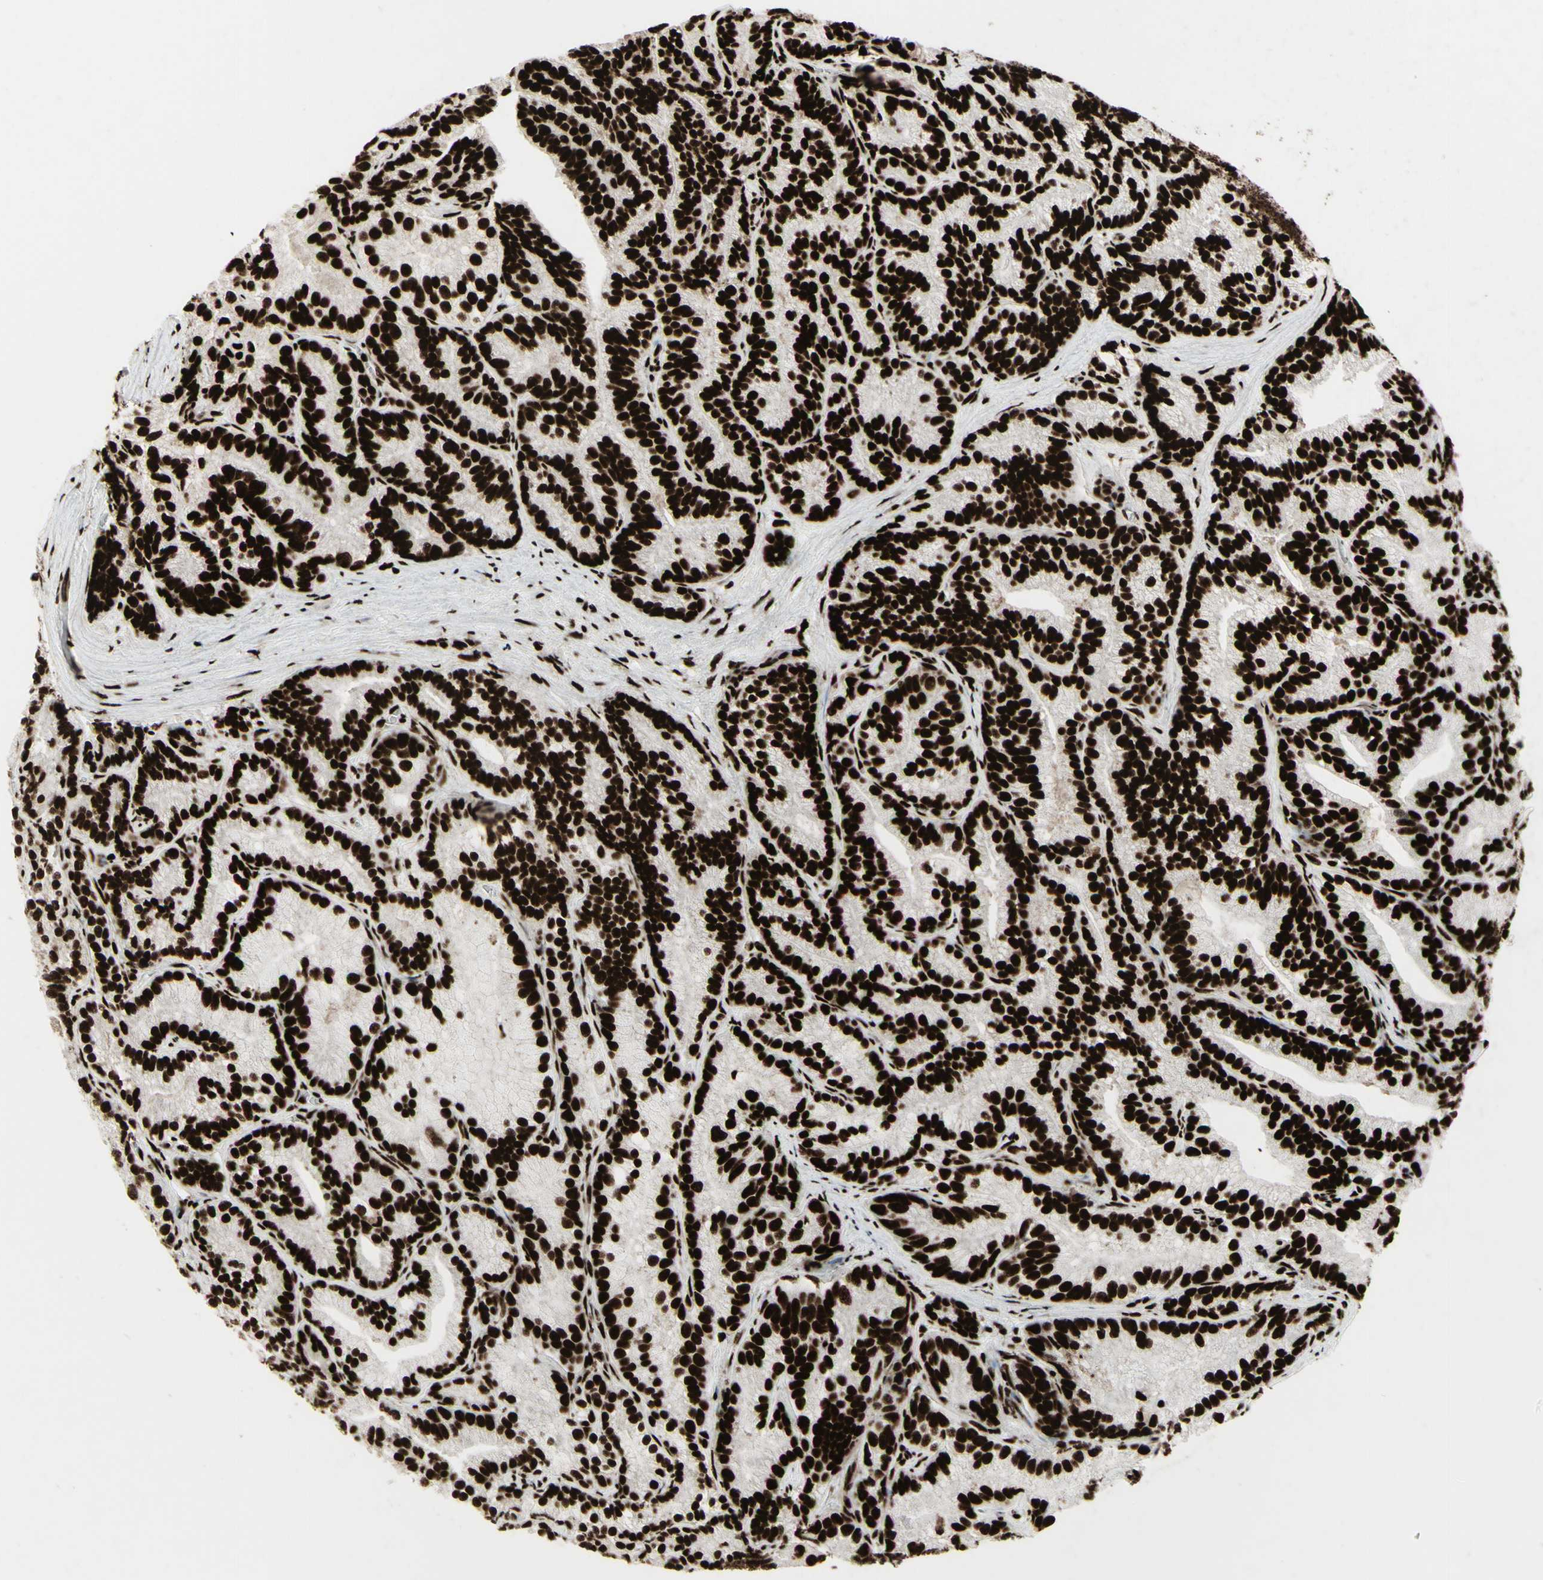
{"staining": {"intensity": "strong", "quantity": ">75%", "location": "nuclear"}, "tissue": "prostate cancer", "cell_type": "Tumor cells", "image_type": "cancer", "snomed": [{"axis": "morphology", "description": "Adenocarcinoma, Low grade"}, {"axis": "topography", "description": "Prostate"}], "caption": "High-magnification brightfield microscopy of low-grade adenocarcinoma (prostate) stained with DAB (3,3'-diaminobenzidine) (brown) and counterstained with hematoxylin (blue). tumor cells exhibit strong nuclear staining is present in approximately>75% of cells.", "gene": "U2AF2", "patient": {"sex": "male", "age": 89}}